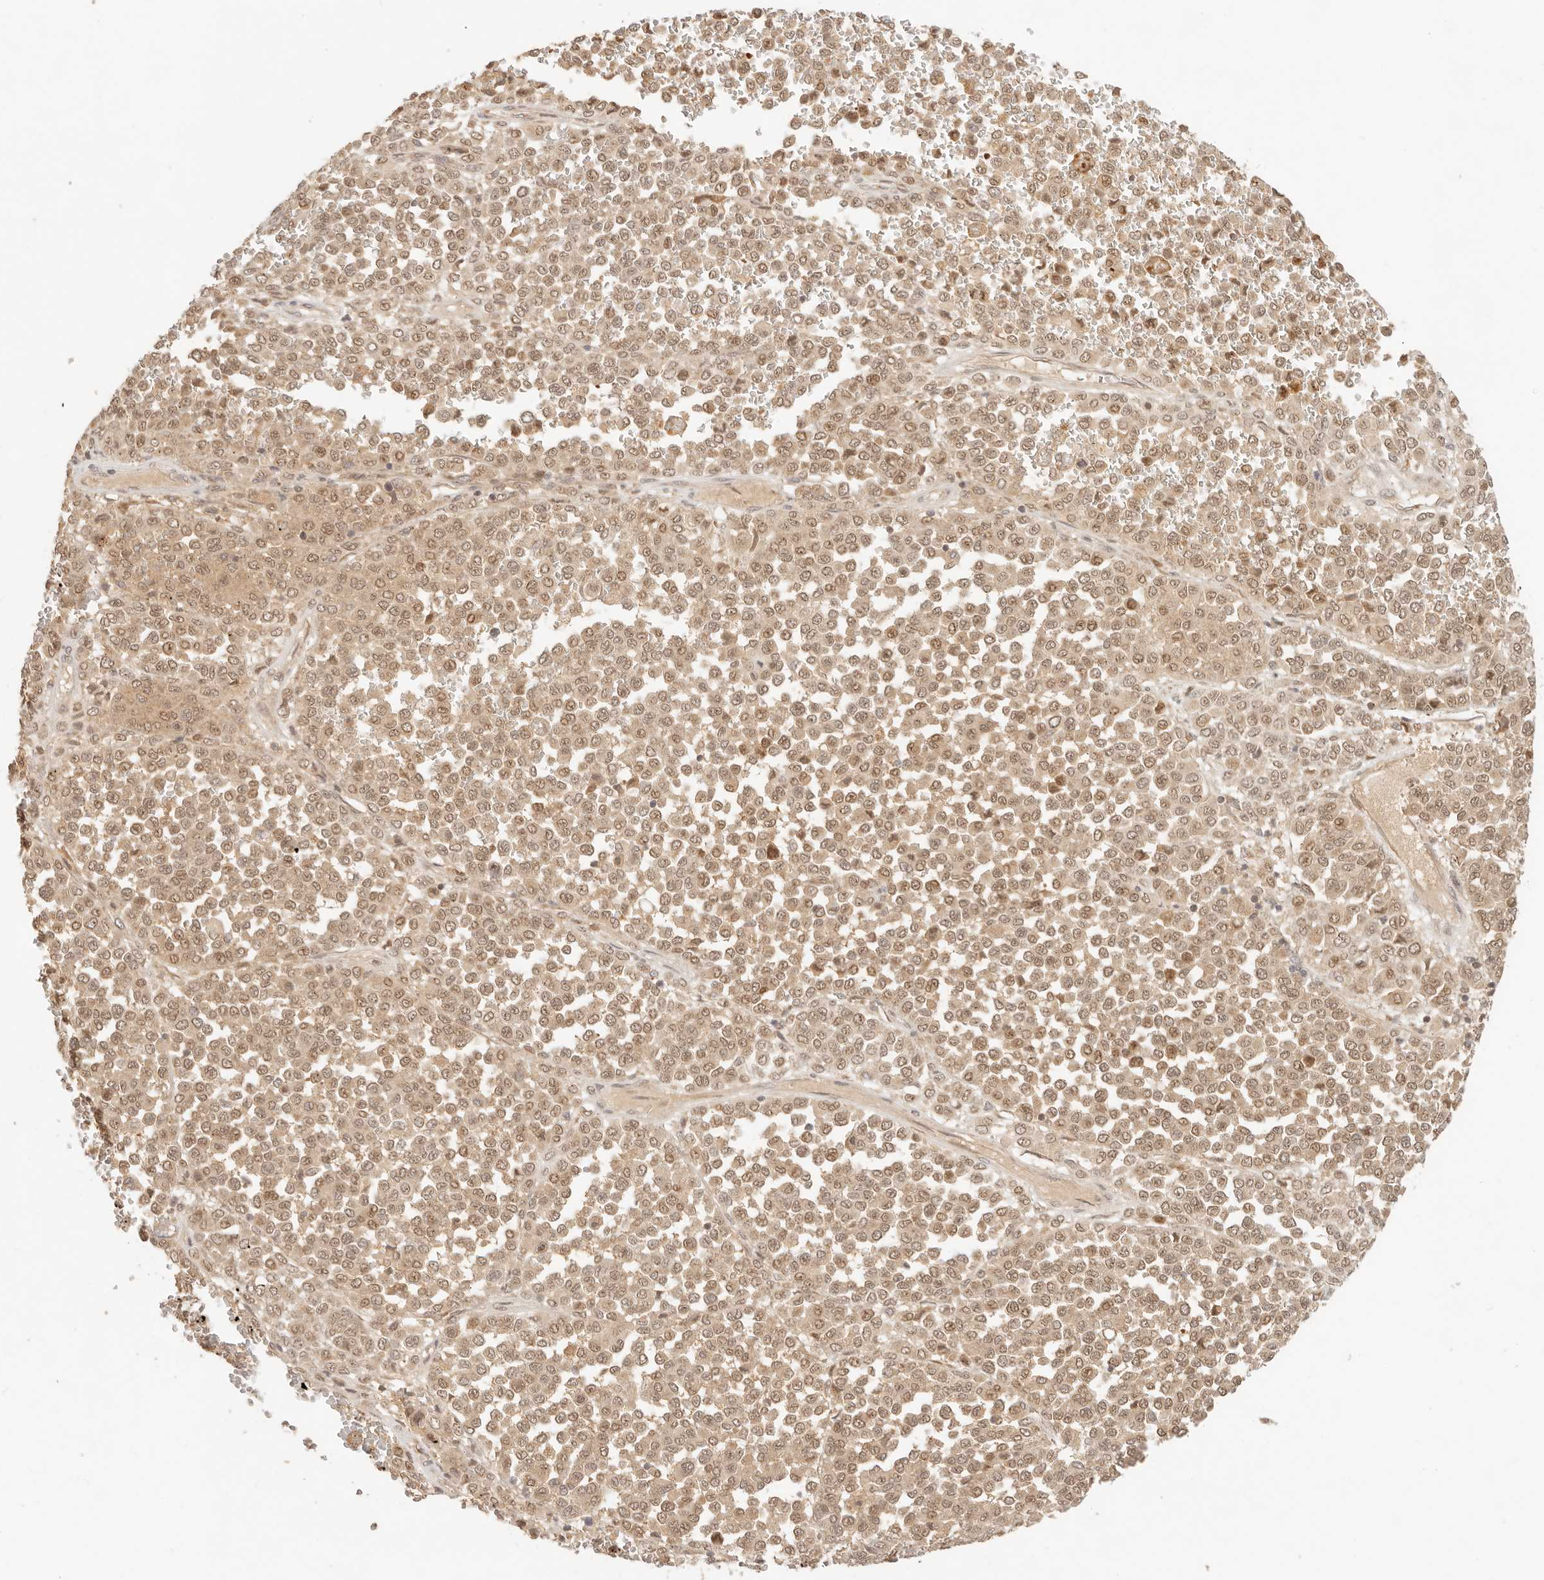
{"staining": {"intensity": "moderate", "quantity": ">75%", "location": "cytoplasmic/membranous,nuclear"}, "tissue": "melanoma", "cell_type": "Tumor cells", "image_type": "cancer", "snomed": [{"axis": "morphology", "description": "Malignant melanoma, Metastatic site"}, {"axis": "topography", "description": "Pancreas"}], "caption": "Human malignant melanoma (metastatic site) stained with a protein marker demonstrates moderate staining in tumor cells.", "gene": "INTS11", "patient": {"sex": "female", "age": 30}}